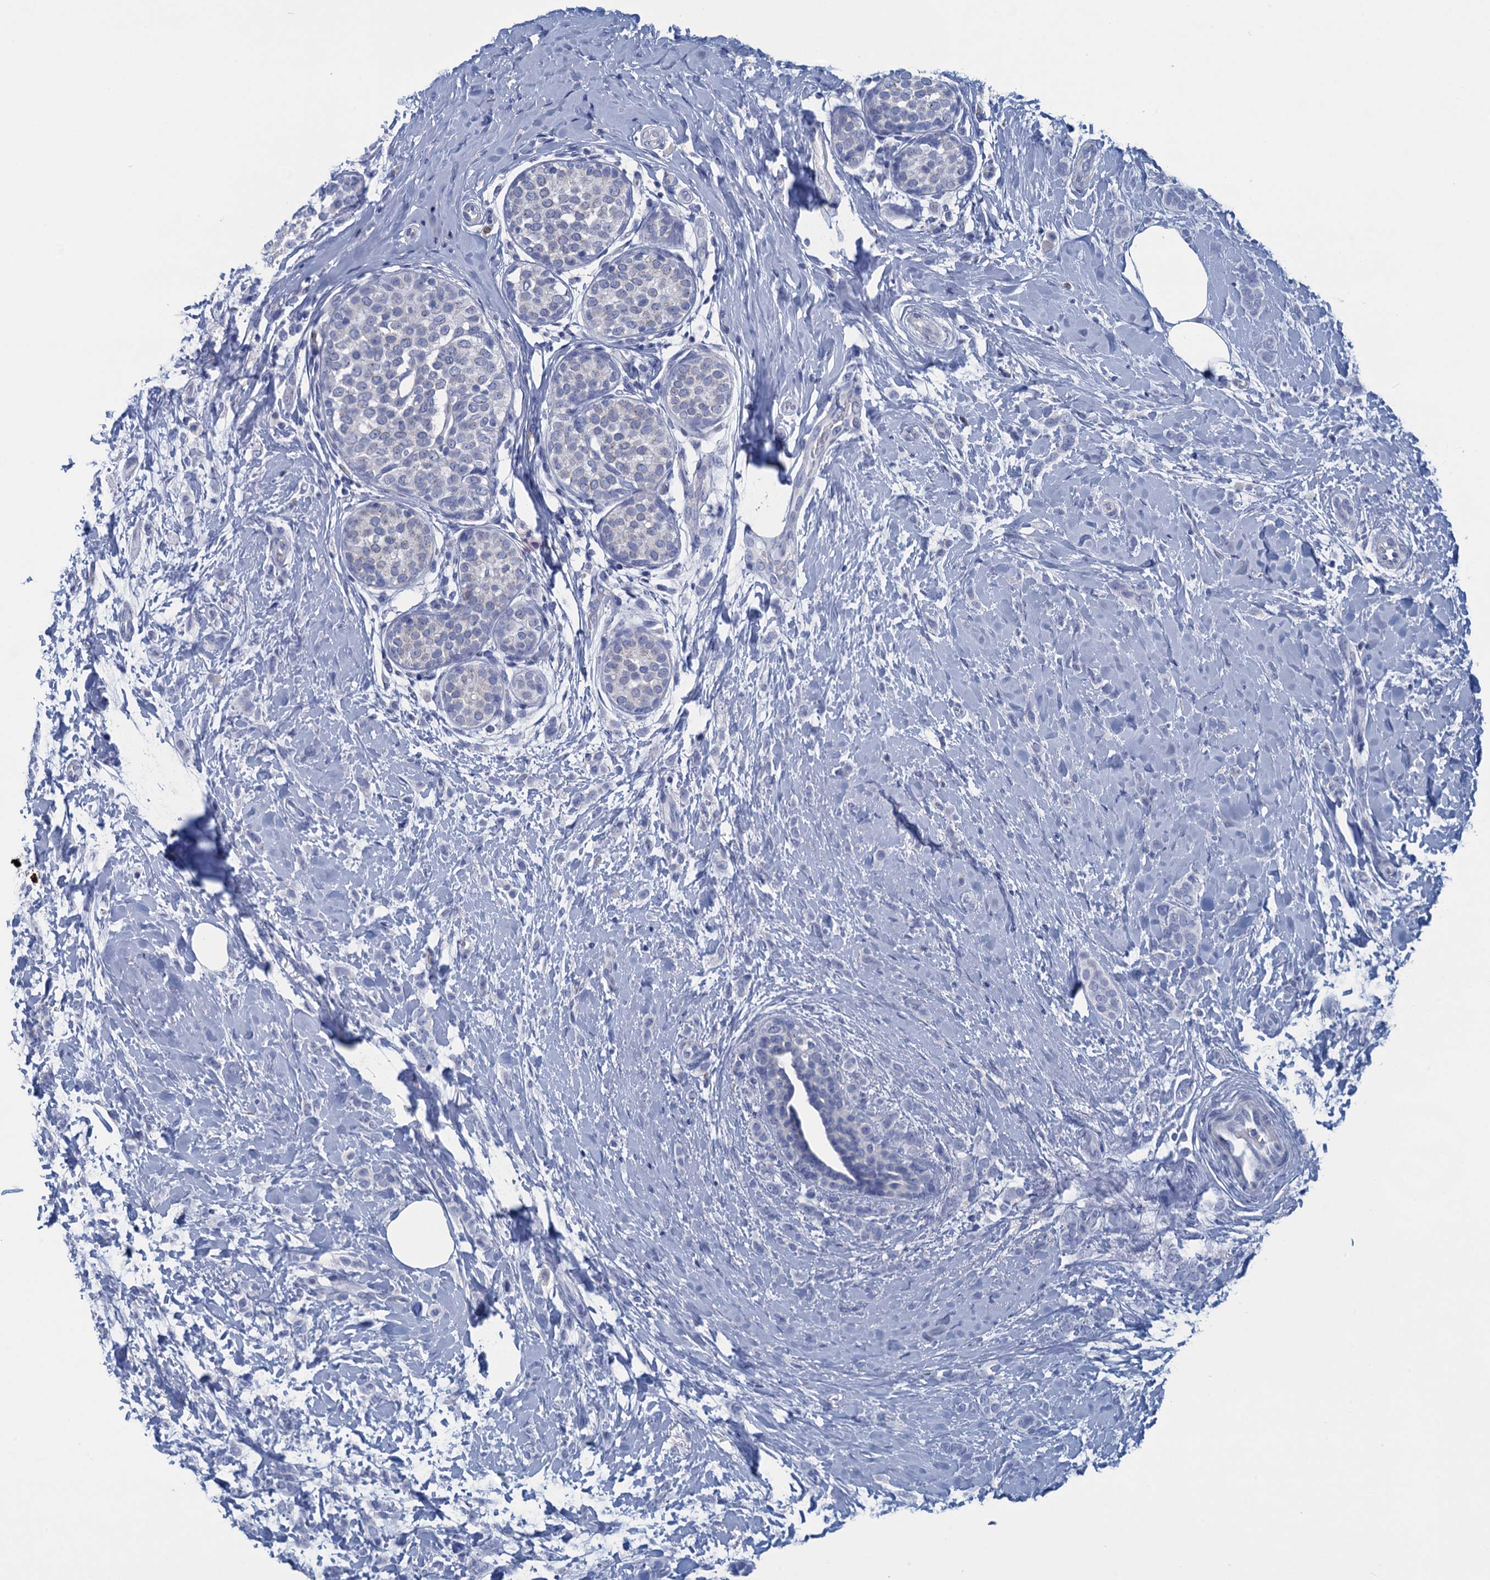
{"staining": {"intensity": "negative", "quantity": "none", "location": "none"}, "tissue": "breast cancer", "cell_type": "Tumor cells", "image_type": "cancer", "snomed": [{"axis": "morphology", "description": "Lobular carcinoma, in situ"}, {"axis": "morphology", "description": "Lobular carcinoma"}, {"axis": "topography", "description": "Breast"}], "caption": "Immunohistochemical staining of human breast cancer shows no significant staining in tumor cells.", "gene": "SCEL", "patient": {"sex": "female", "age": 41}}